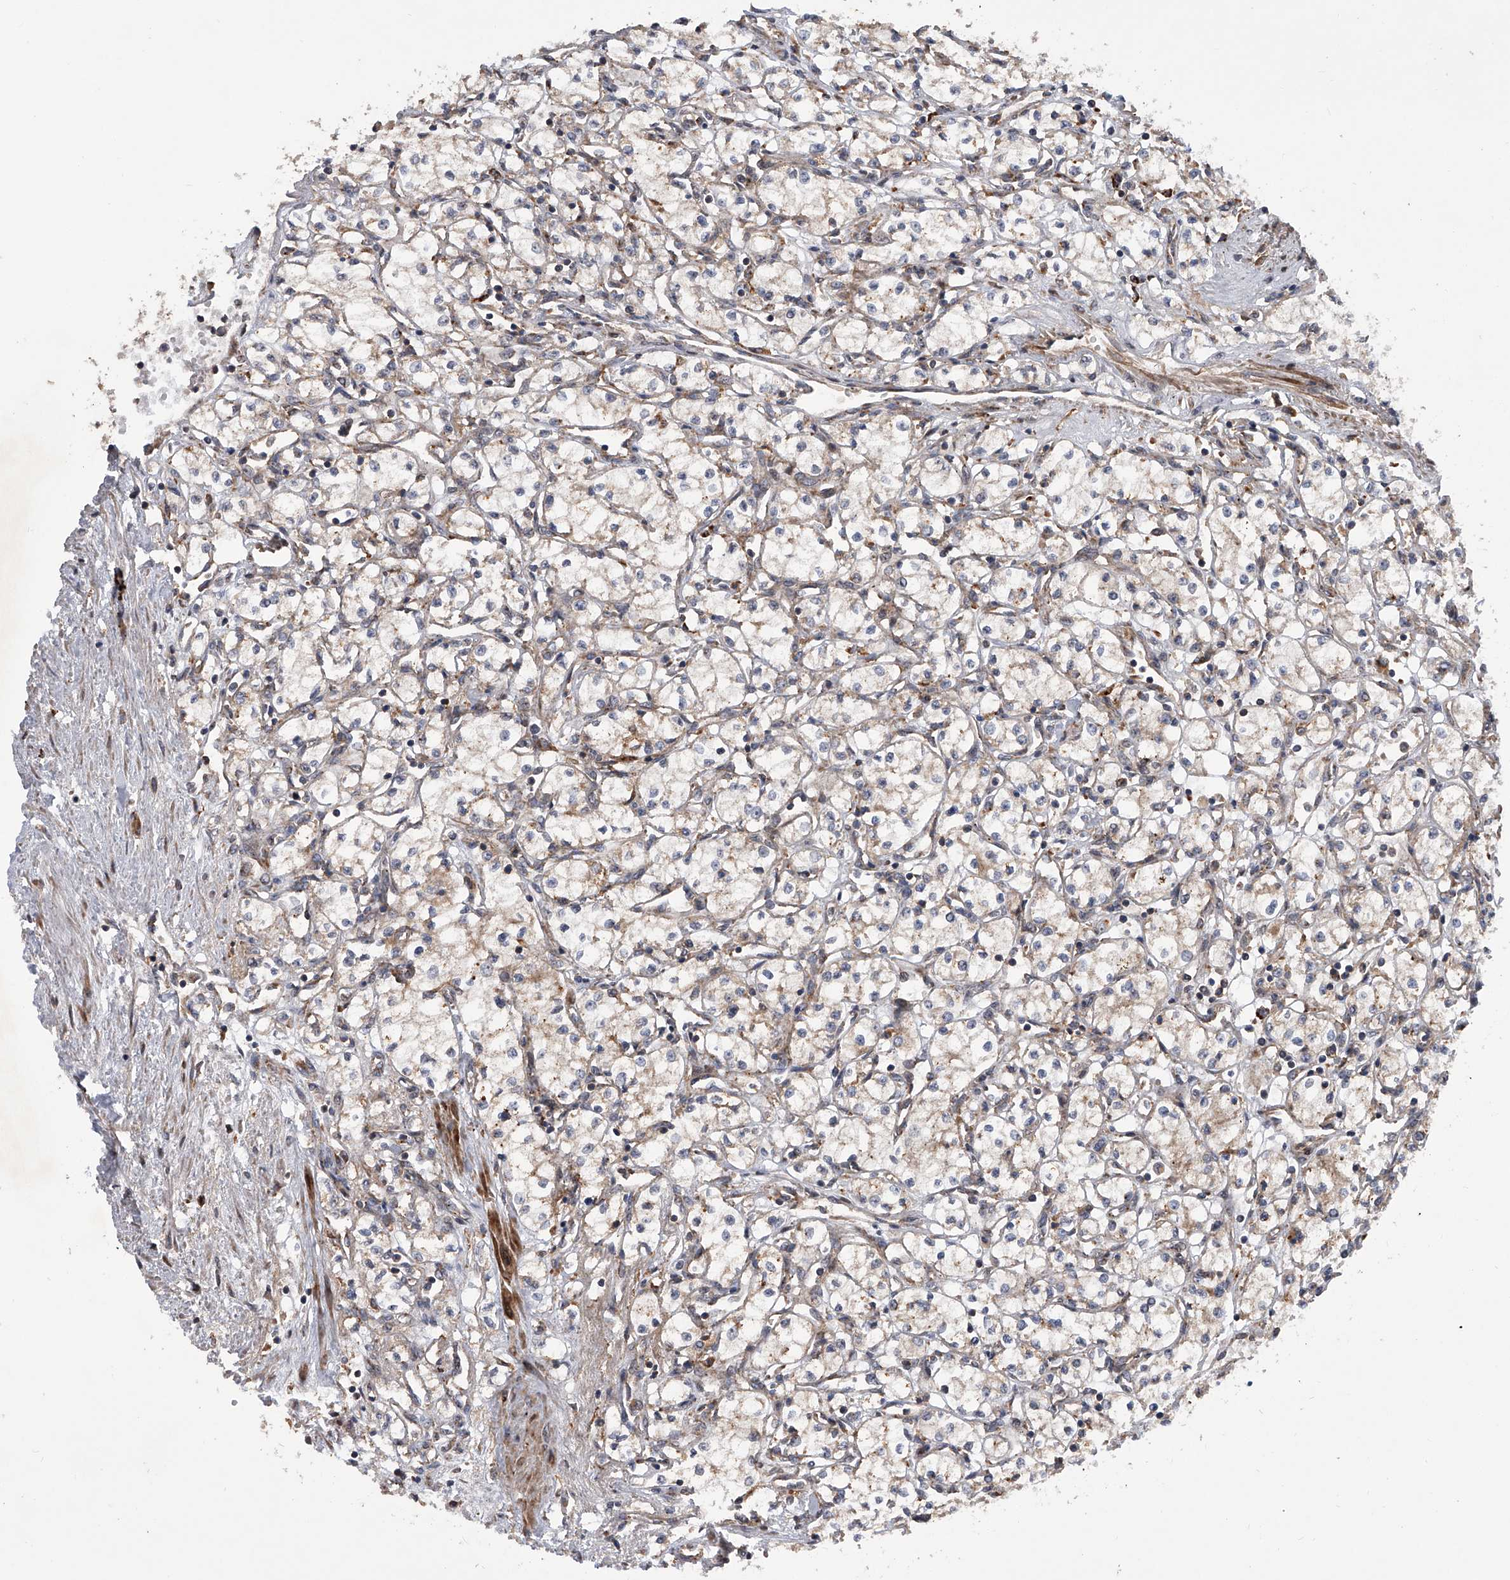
{"staining": {"intensity": "weak", "quantity": "<25%", "location": "cytoplasmic/membranous"}, "tissue": "renal cancer", "cell_type": "Tumor cells", "image_type": "cancer", "snomed": [{"axis": "morphology", "description": "Adenocarcinoma, NOS"}, {"axis": "topography", "description": "Kidney"}], "caption": "Immunohistochemical staining of adenocarcinoma (renal) displays no significant positivity in tumor cells.", "gene": "USP47", "patient": {"sex": "male", "age": 59}}